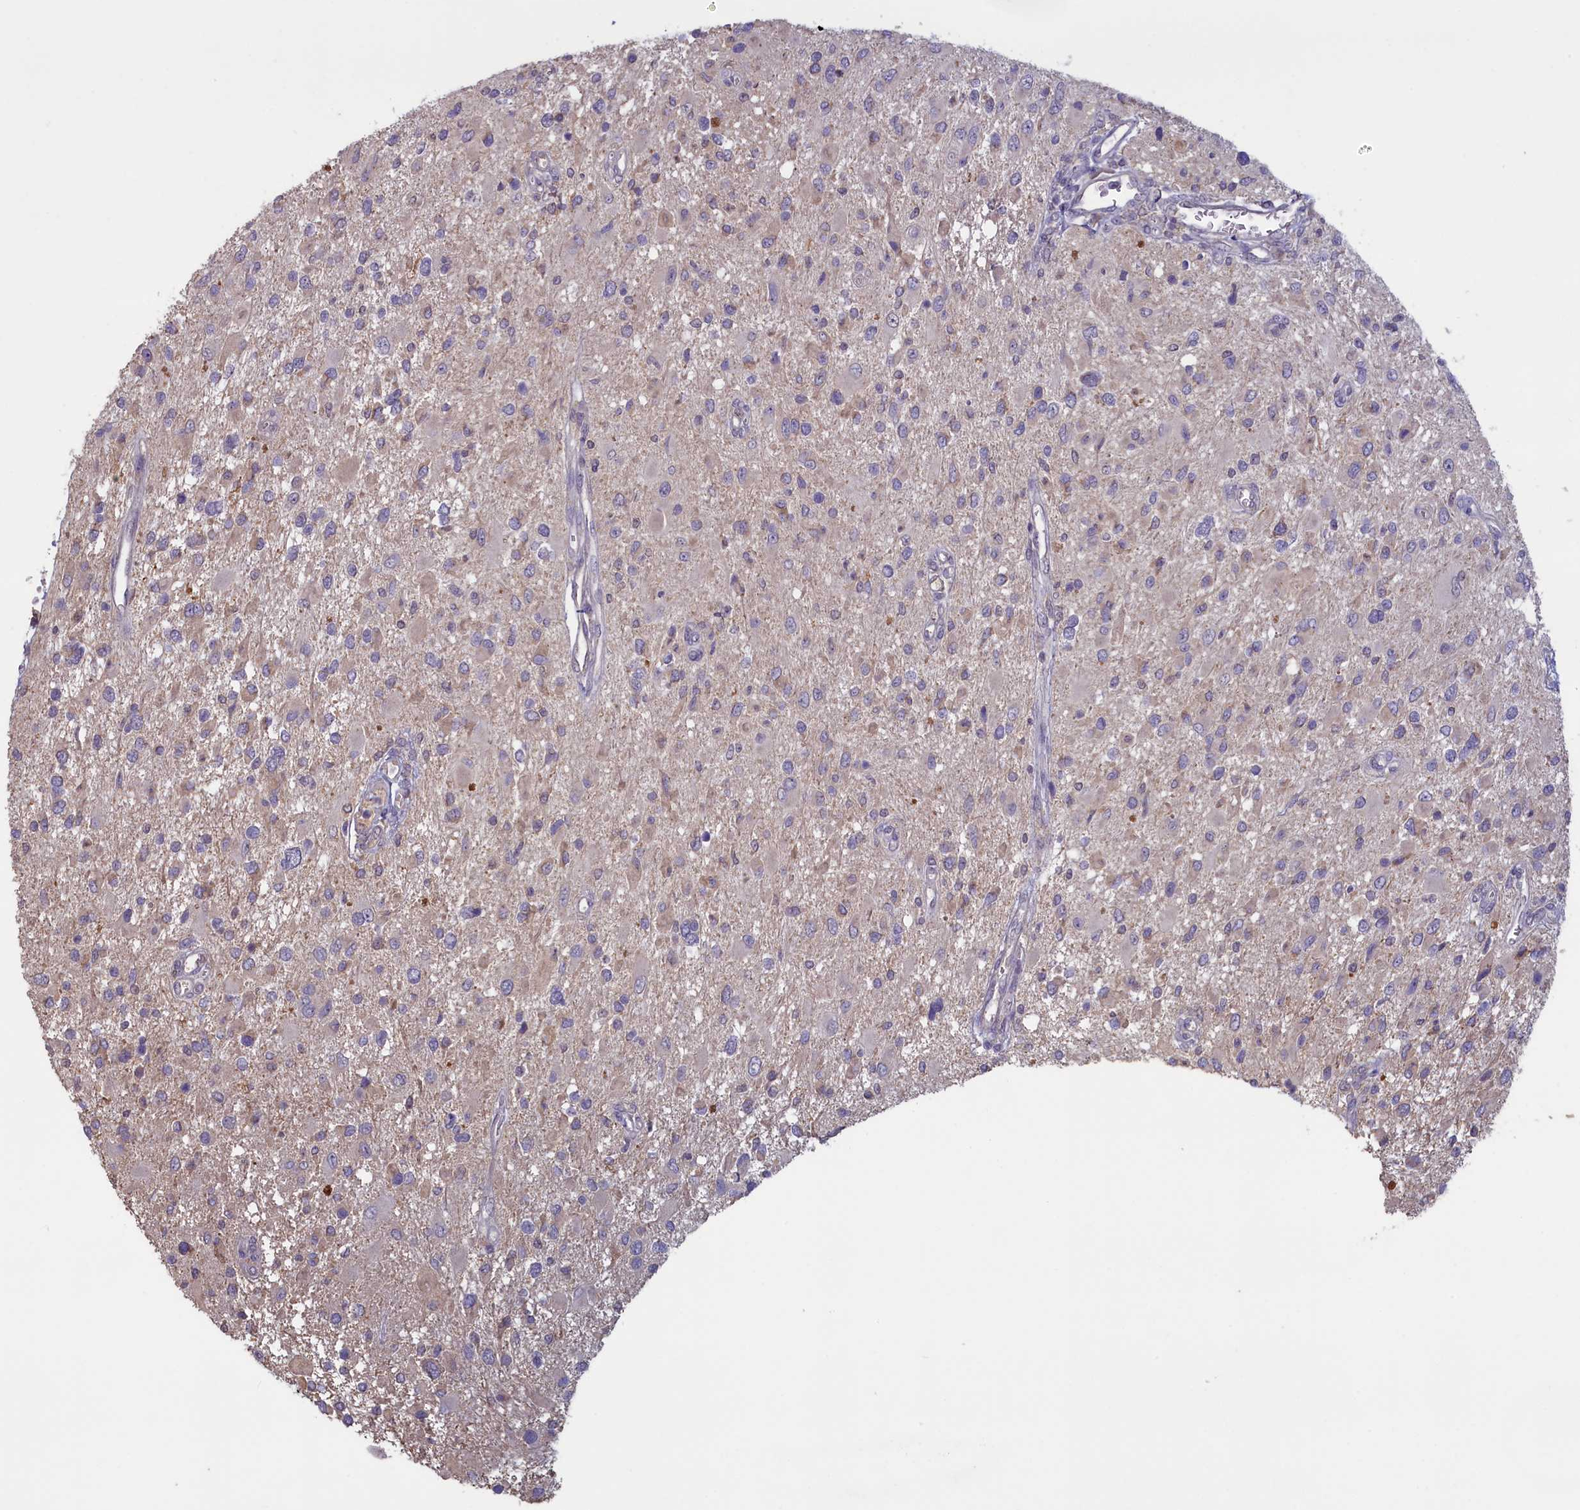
{"staining": {"intensity": "negative", "quantity": "none", "location": "none"}, "tissue": "glioma", "cell_type": "Tumor cells", "image_type": "cancer", "snomed": [{"axis": "morphology", "description": "Glioma, malignant, High grade"}, {"axis": "topography", "description": "Brain"}], "caption": "Protein analysis of glioma exhibits no significant positivity in tumor cells.", "gene": "ATF7IP2", "patient": {"sex": "male", "age": 53}}